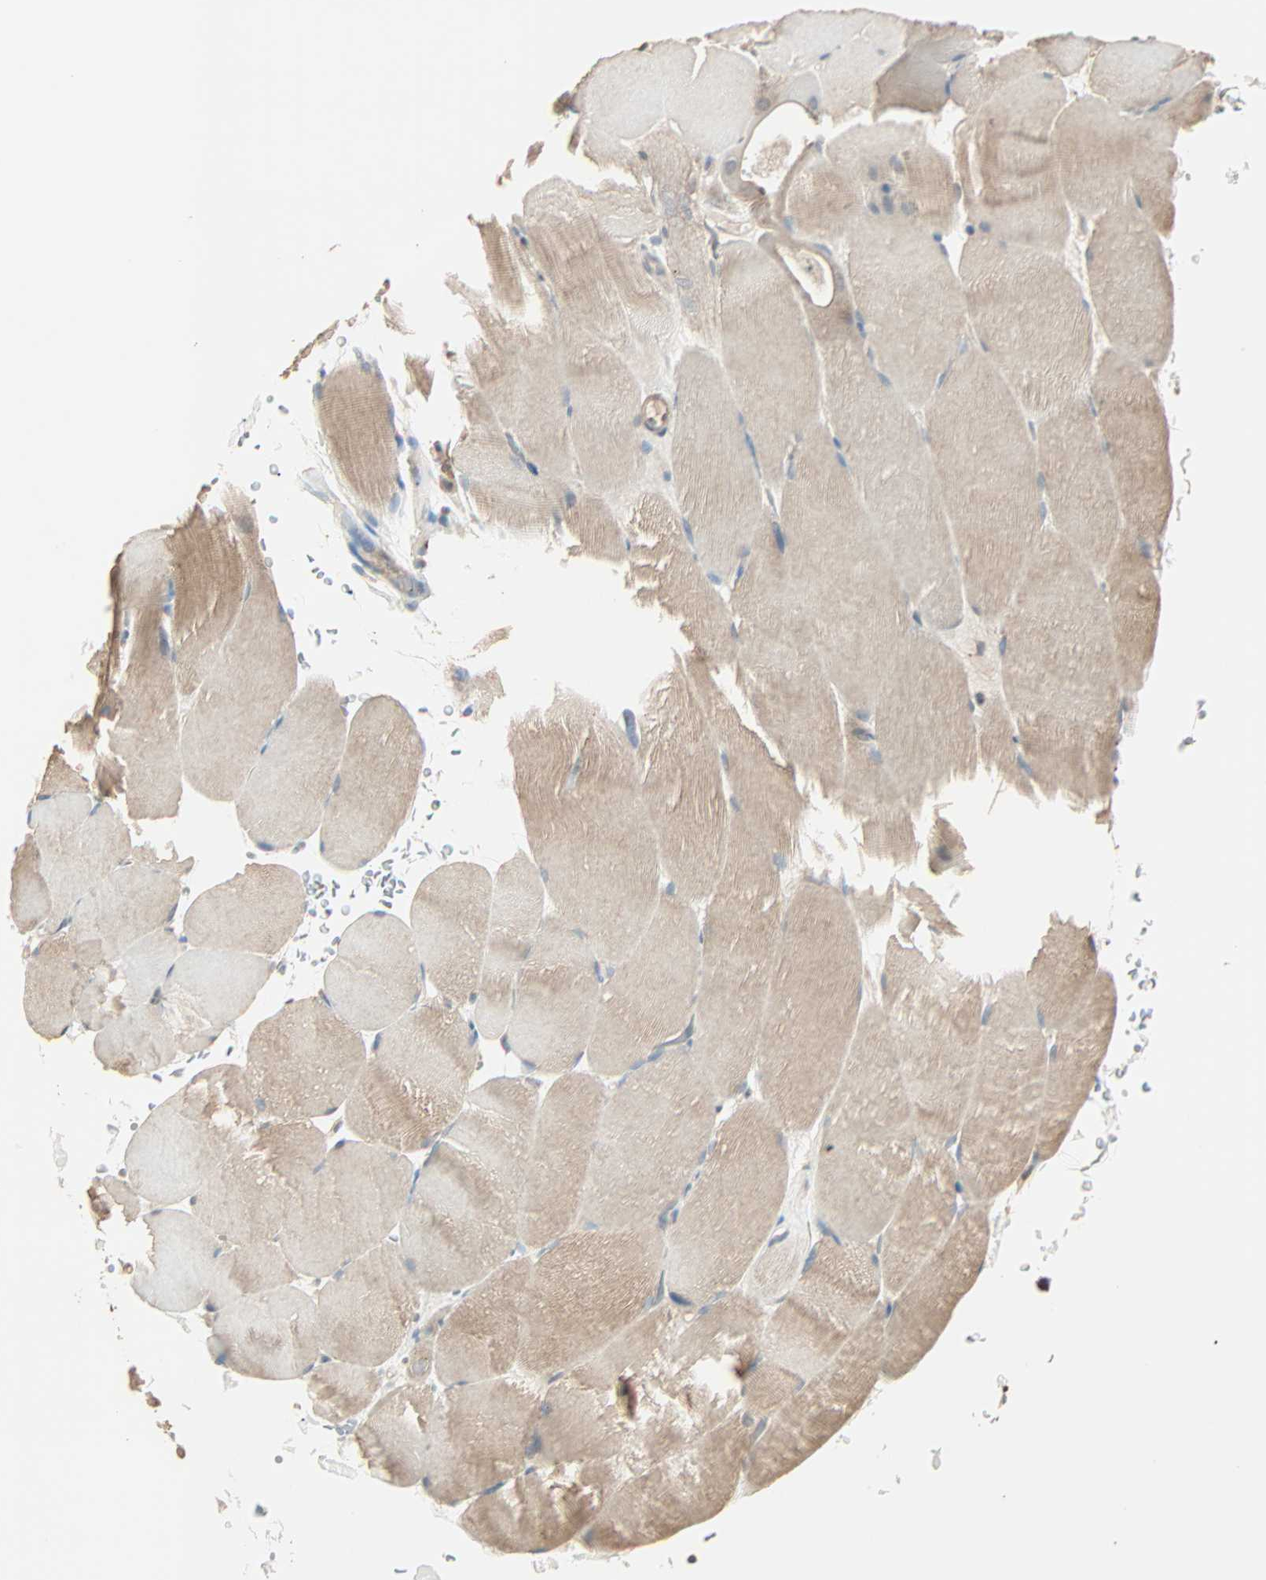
{"staining": {"intensity": "moderate", "quantity": ">75%", "location": "cytoplasmic/membranous"}, "tissue": "skeletal muscle", "cell_type": "Myocytes", "image_type": "normal", "snomed": [{"axis": "morphology", "description": "Normal tissue, NOS"}, {"axis": "topography", "description": "Skeletal muscle"}, {"axis": "topography", "description": "Parathyroid gland"}], "caption": "This is a micrograph of immunohistochemistry staining of normal skeletal muscle, which shows moderate staining in the cytoplasmic/membranous of myocytes.", "gene": "GALNT3", "patient": {"sex": "female", "age": 37}}